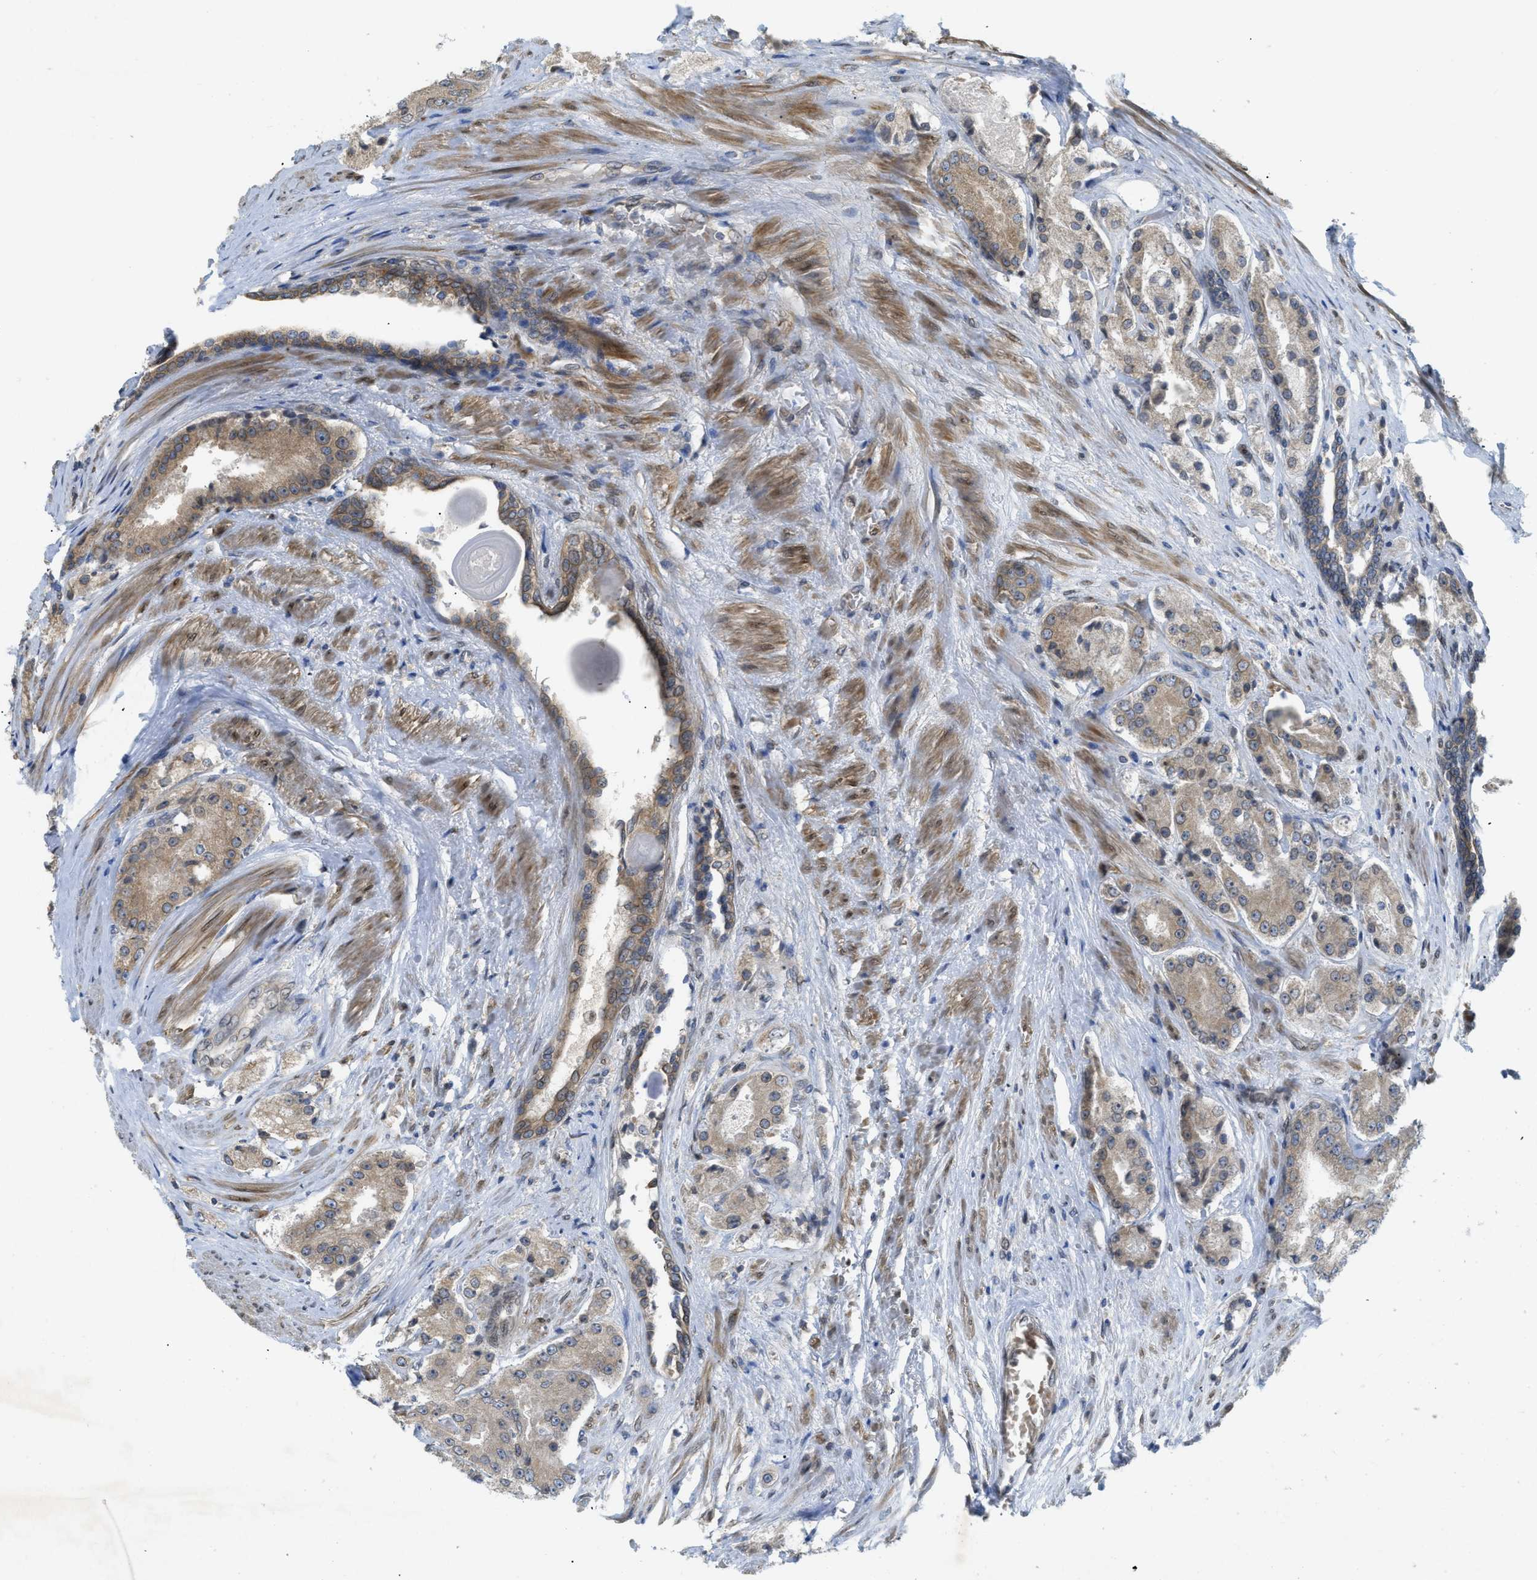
{"staining": {"intensity": "weak", "quantity": "25%-75%", "location": "cytoplasmic/membranous"}, "tissue": "prostate cancer", "cell_type": "Tumor cells", "image_type": "cancer", "snomed": [{"axis": "morphology", "description": "Adenocarcinoma, High grade"}, {"axis": "topography", "description": "Prostate"}], "caption": "Prostate high-grade adenocarcinoma tissue reveals weak cytoplasmic/membranous expression in about 25%-75% of tumor cells", "gene": "EIF2AK3", "patient": {"sex": "male", "age": 65}}